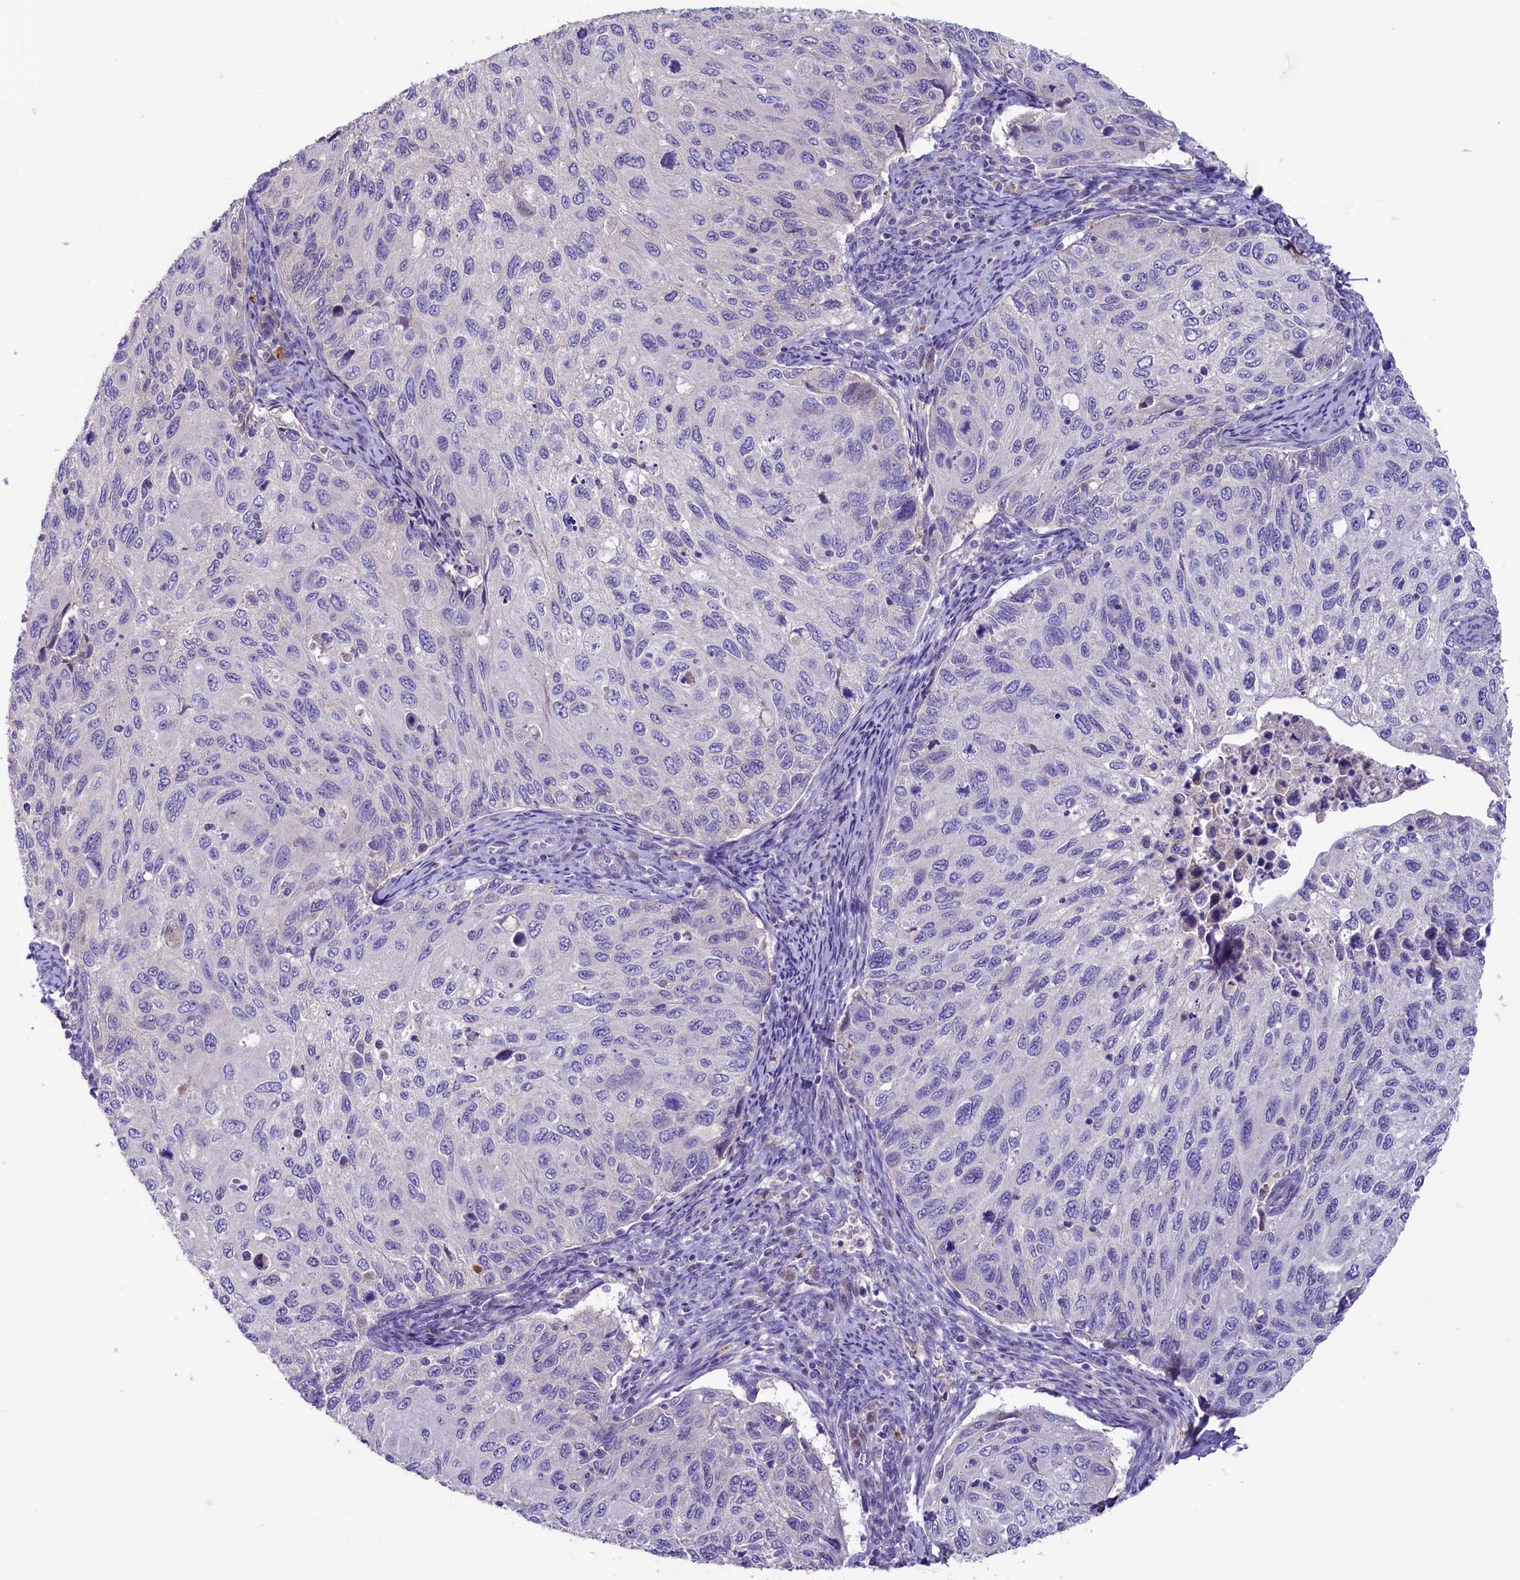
{"staining": {"intensity": "negative", "quantity": "none", "location": "none"}, "tissue": "cervical cancer", "cell_type": "Tumor cells", "image_type": "cancer", "snomed": [{"axis": "morphology", "description": "Squamous cell carcinoma, NOS"}, {"axis": "topography", "description": "Cervix"}], "caption": "Immunohistochemistry image of neoplastic tissue: human cervical cancer (squamous cell carcinoma) stained with DAB demonstrates no significant protein staining in tumor cells.", "gene": "CD99L2", "patient": {"sex": "female", "age": 70}}